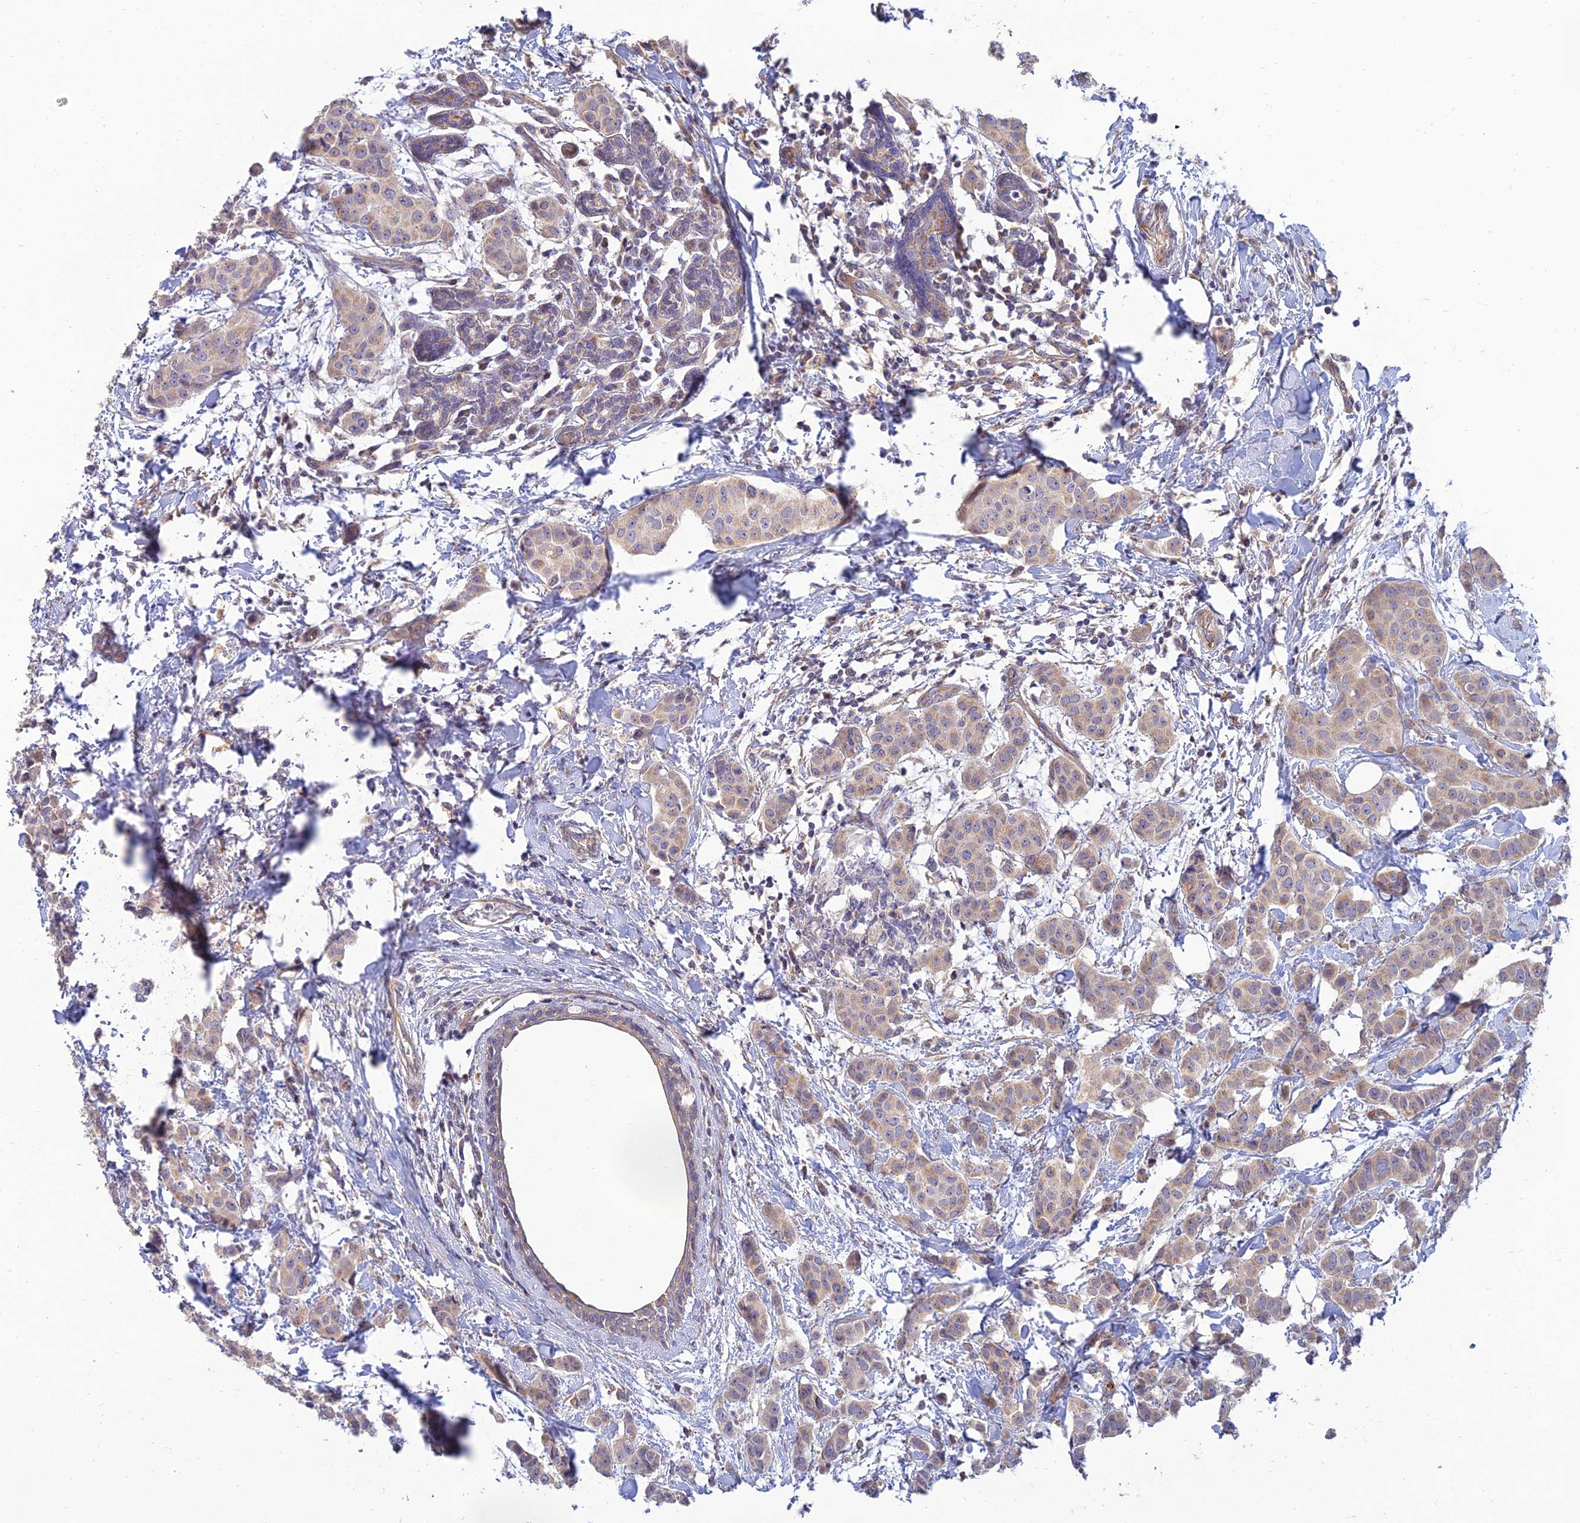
{"staining": {"intensity": "weak", "quantity": "<25%", "location": "cytoplasmic/membranous"}, "tissue": "breast cancer", "cell_type": "Tumor cells", "image_type": "cancer", "snomed": [{"axis": "morphology", "description": "Duct carcinoma"}, {"axis": "topography", "description": "Breast"}], "caption": "Micrograph shows no significant protein expression in tumor cells of breast invasive ductal carcinoma. (DAB (3,3'-diaminobenzidine) IHC visualized using brightfield microscopy, high magnification).", "gene": "C3orf20", "patient": {"sex": "female", "age": 40}}